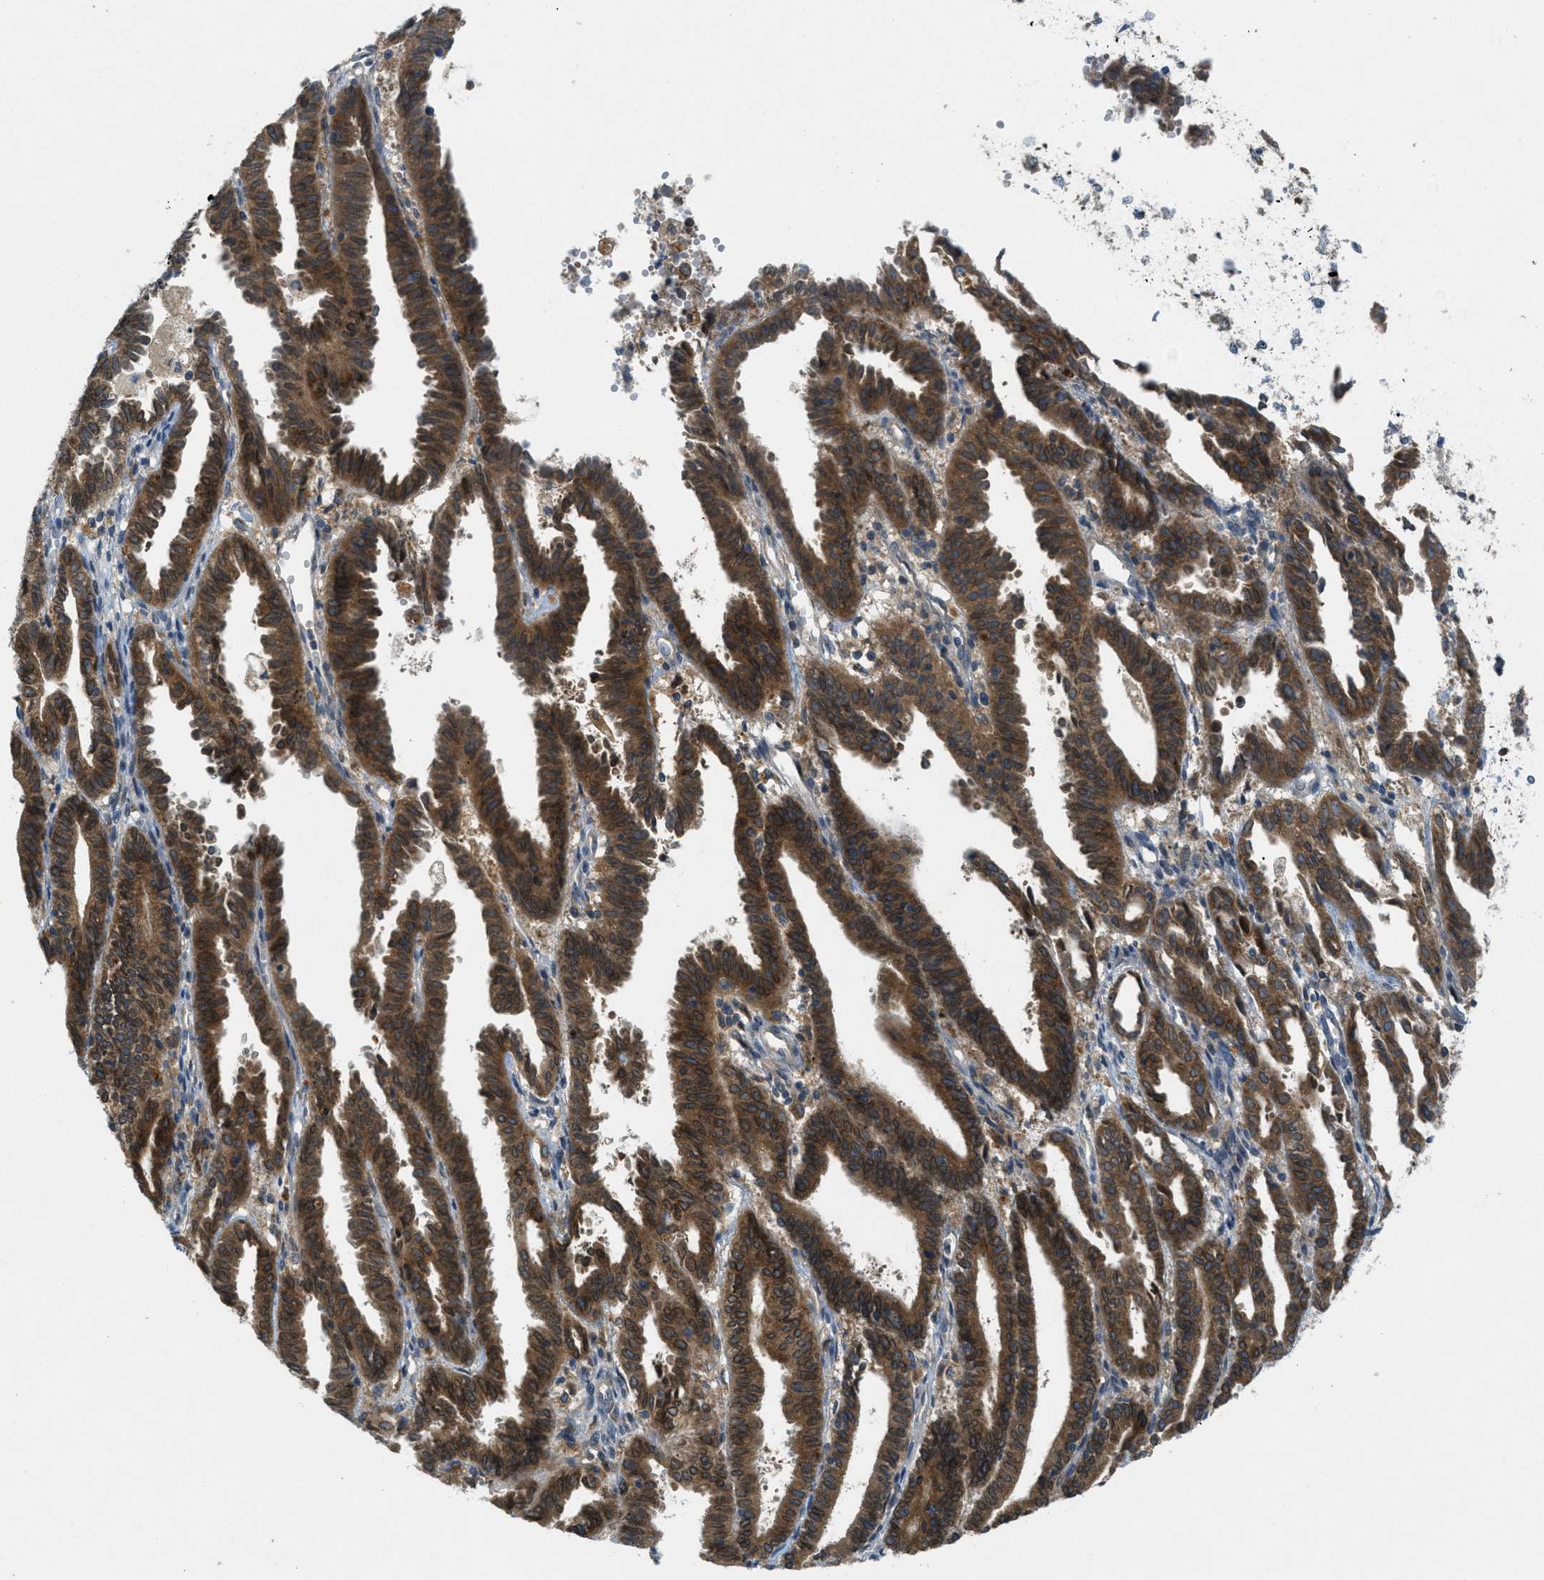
{"staining": {"intensity": "strong", "quantity": ">75%", "location": "cytoplasmic/membranous,nuclear"}, "tissue": "endometrial cancer", "cell_type": "Tumor cells", "image_type": "cancer", "snomed": [{"axis": "morphology", "description": "Adenocarcinoma, NOS"}, {"axis": "topography", "description": "Uterus"}], "caption": "DAB immunohistochemical staining of endometrial cancer (adenocarcinoma) exhibits strong cytoplasmic/membranous and nuclear protein staining in approximately >75% of tumor cells.", "gene": "SIGMAR1", "patient": {"sex": "female", "age": 83}}